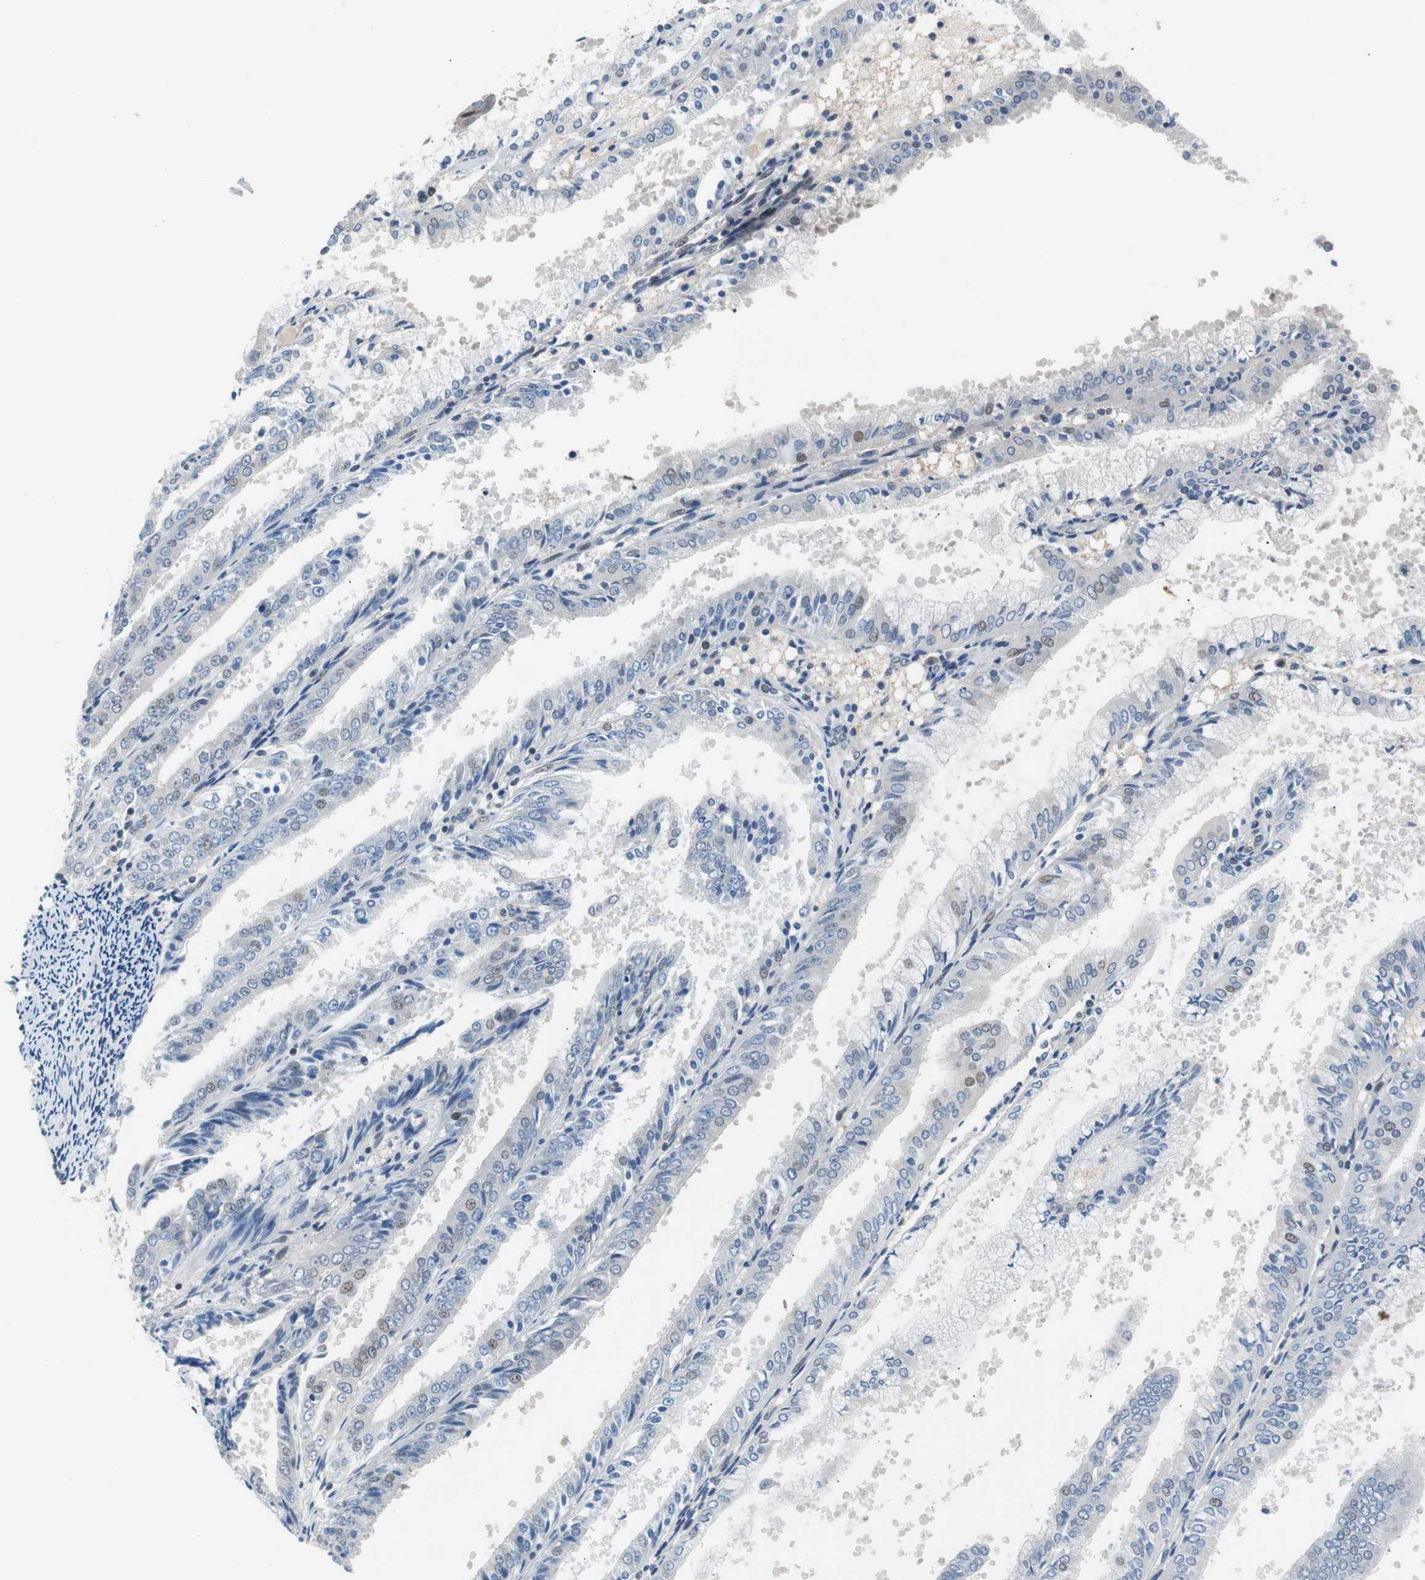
{"staining": {"intensity": "weak", "quantity": "<25%", "location": "nuclear"}, "tissue": "endometrial cancer", "cell_type": "Tumor cells", "image_type": "cancer", "snomed": [{"axis": "morphology", "description": "Adenocarcinoma, NOS"}, {"axis": "topography", "description": "Endometrium"}], "caption": "Photomicrograph shows no protein positivity in tumor cells of endometrial cancer (adenocarcinoma) tissue. (Brightfield microscopy of DAB immunohistochemistry (IHC) at high magnification).", "gene": "MAP2K4", "patient": {"sex": "female", "age": 63}}